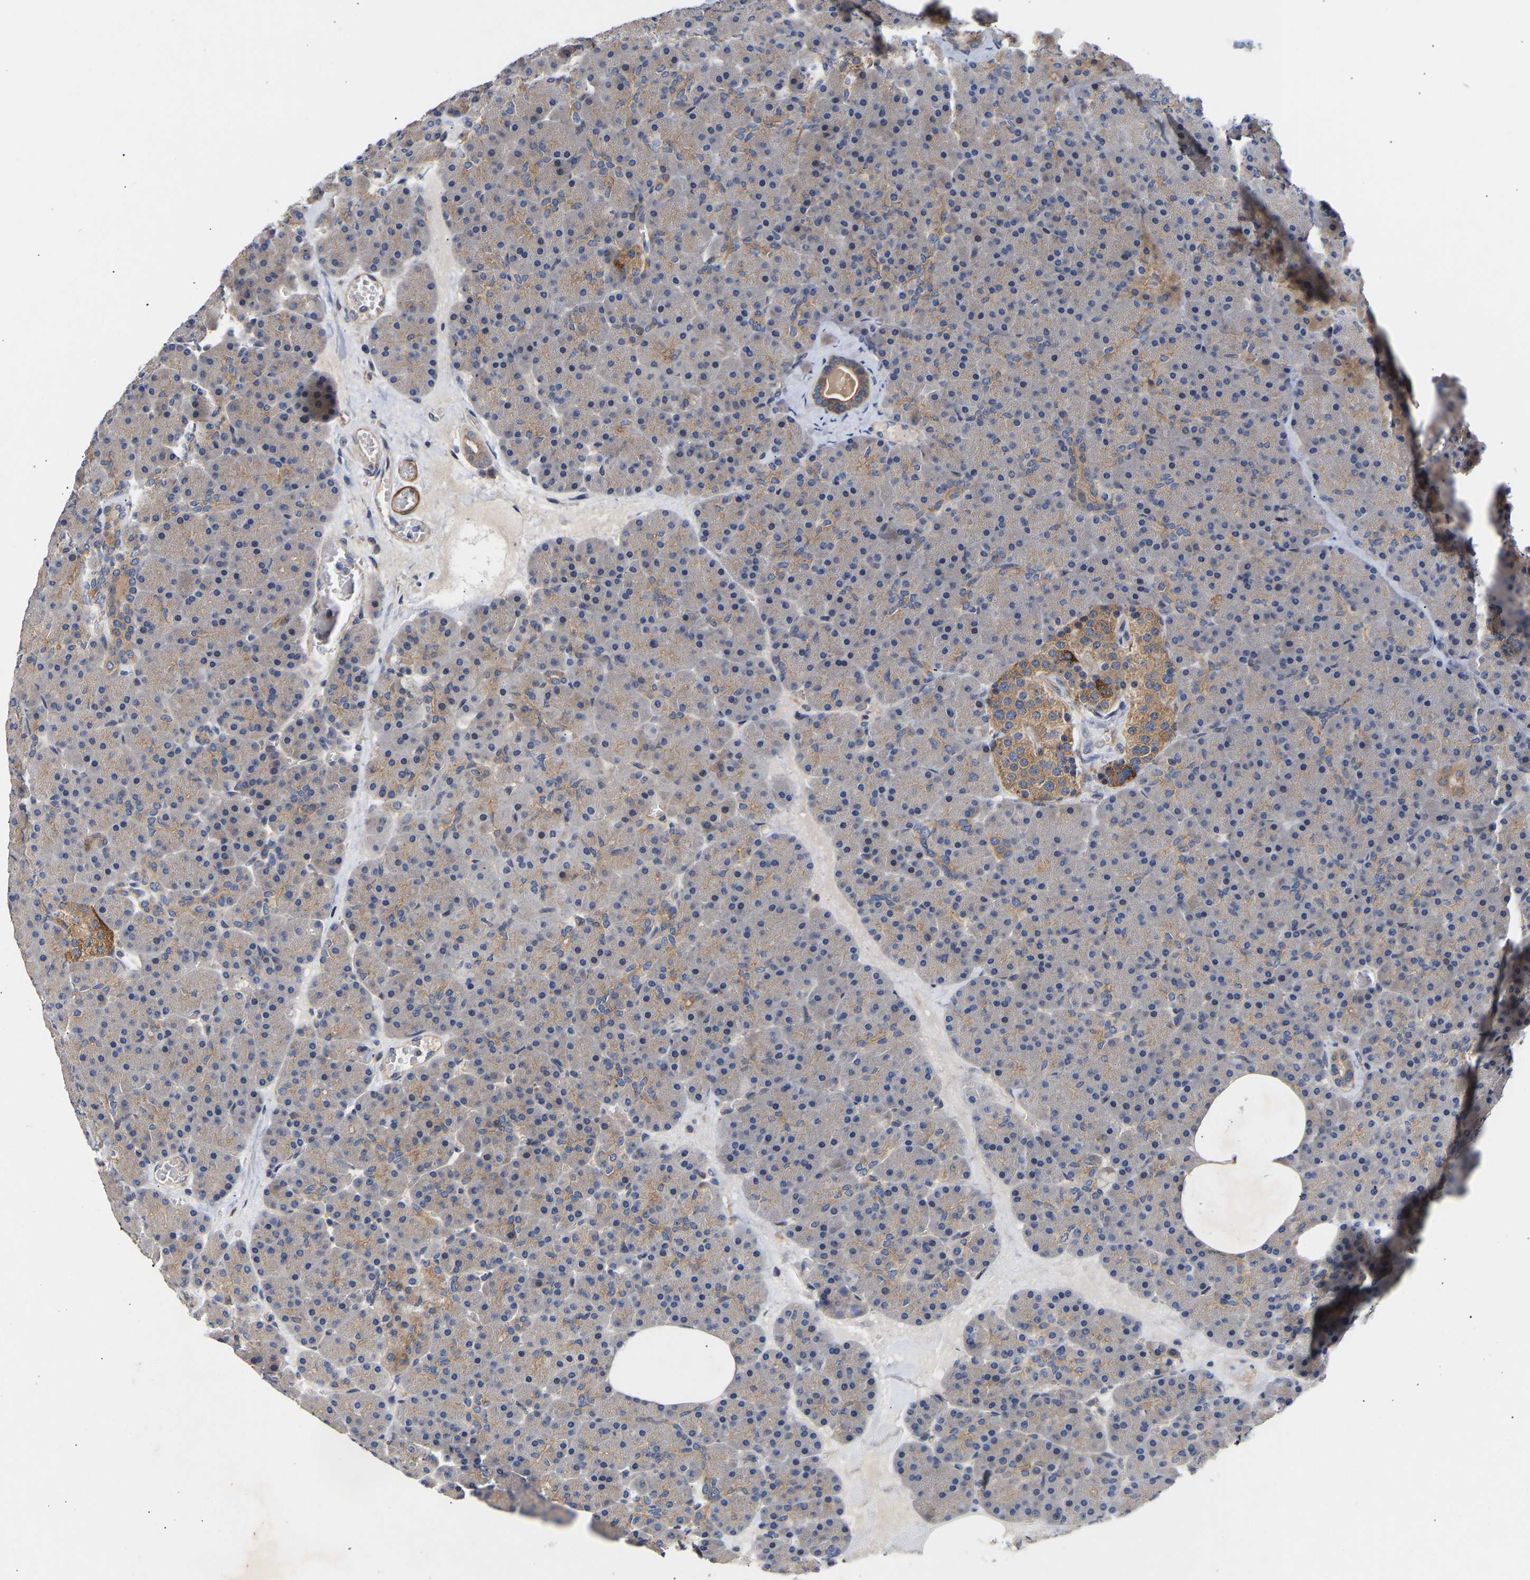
{"staining": {"intensity": "moderate", "quantity": "<25%", "location": "cytoplasmic/membranous"}, "tissue": "pancreas", "cell_type": "Exocrine glandular cells", "image_type": "normal", "snomed": [{"axis": "morphology", "description": "Normal tissue, NOS"}, {"axis": "morphology", "description": "Carcinoid, malignant, NOS"}, {"axis": "topography", "description": "Pancreas"}], "caption": "Moderate cytoplasmic/membranous staining is present in about <25% of exocrine glandular cells in normal pancreas.", "gene": "KASH5", "patient": {"sex": "female", "age": 35}}